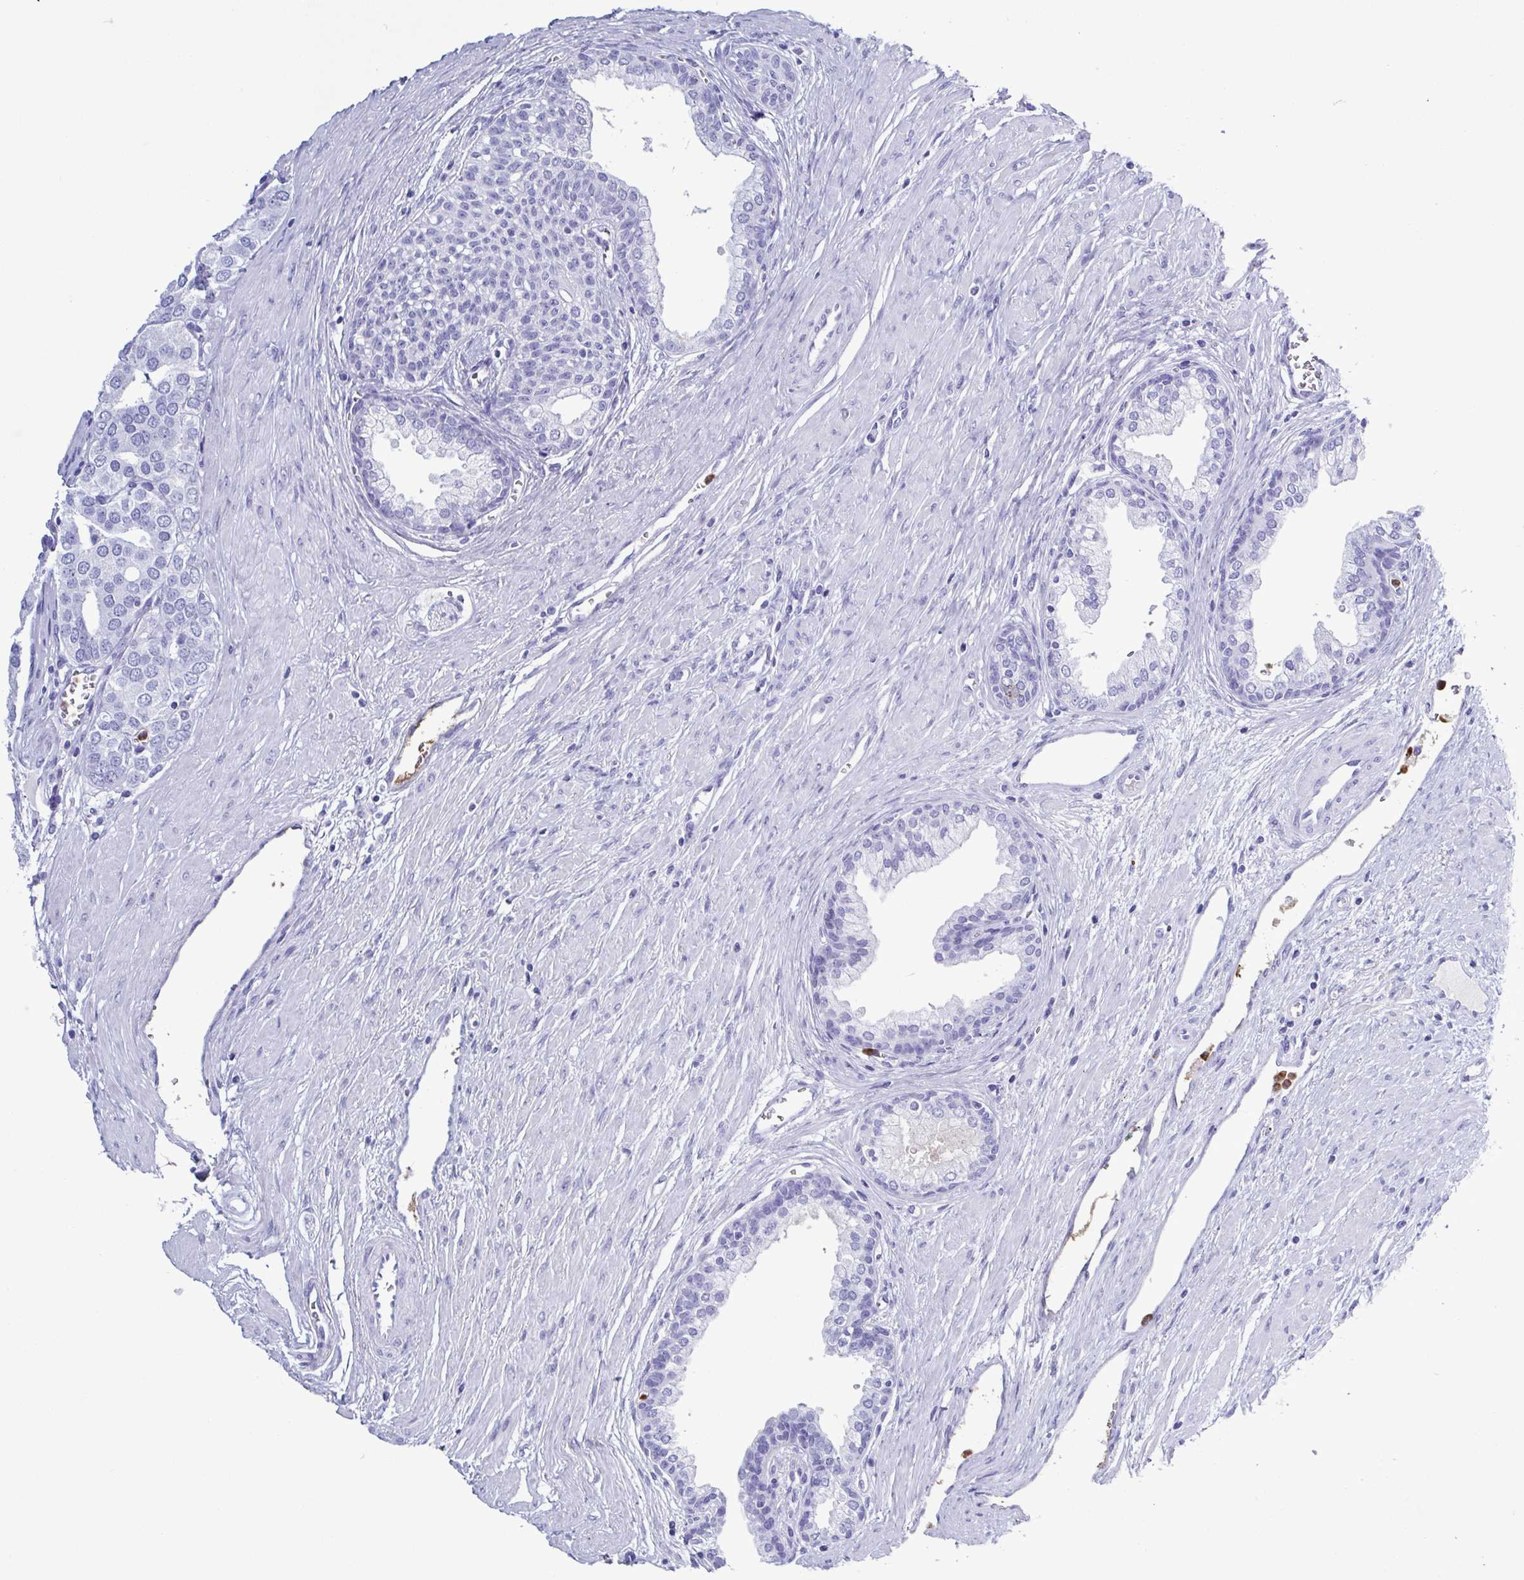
{"staining": {"intensity": "negative", "quantity": "none", "location": "none"}, "tissue": "prostate cancer", "cell_type": "Tumor cells", "image_type": "cancer", "snomed": [{"axis": "morphology", "description": "Adenocarcinoma, High grade"}, {"axis": "topography", "description": "Prostate"}], "caption": "IHC image of human high-grade adenocarcinoma (prostate) stained for a protein (brown), which shows no expression in tumor cells.", "gene": "LTF", "patient": {"sex": "male", "age": 58}}